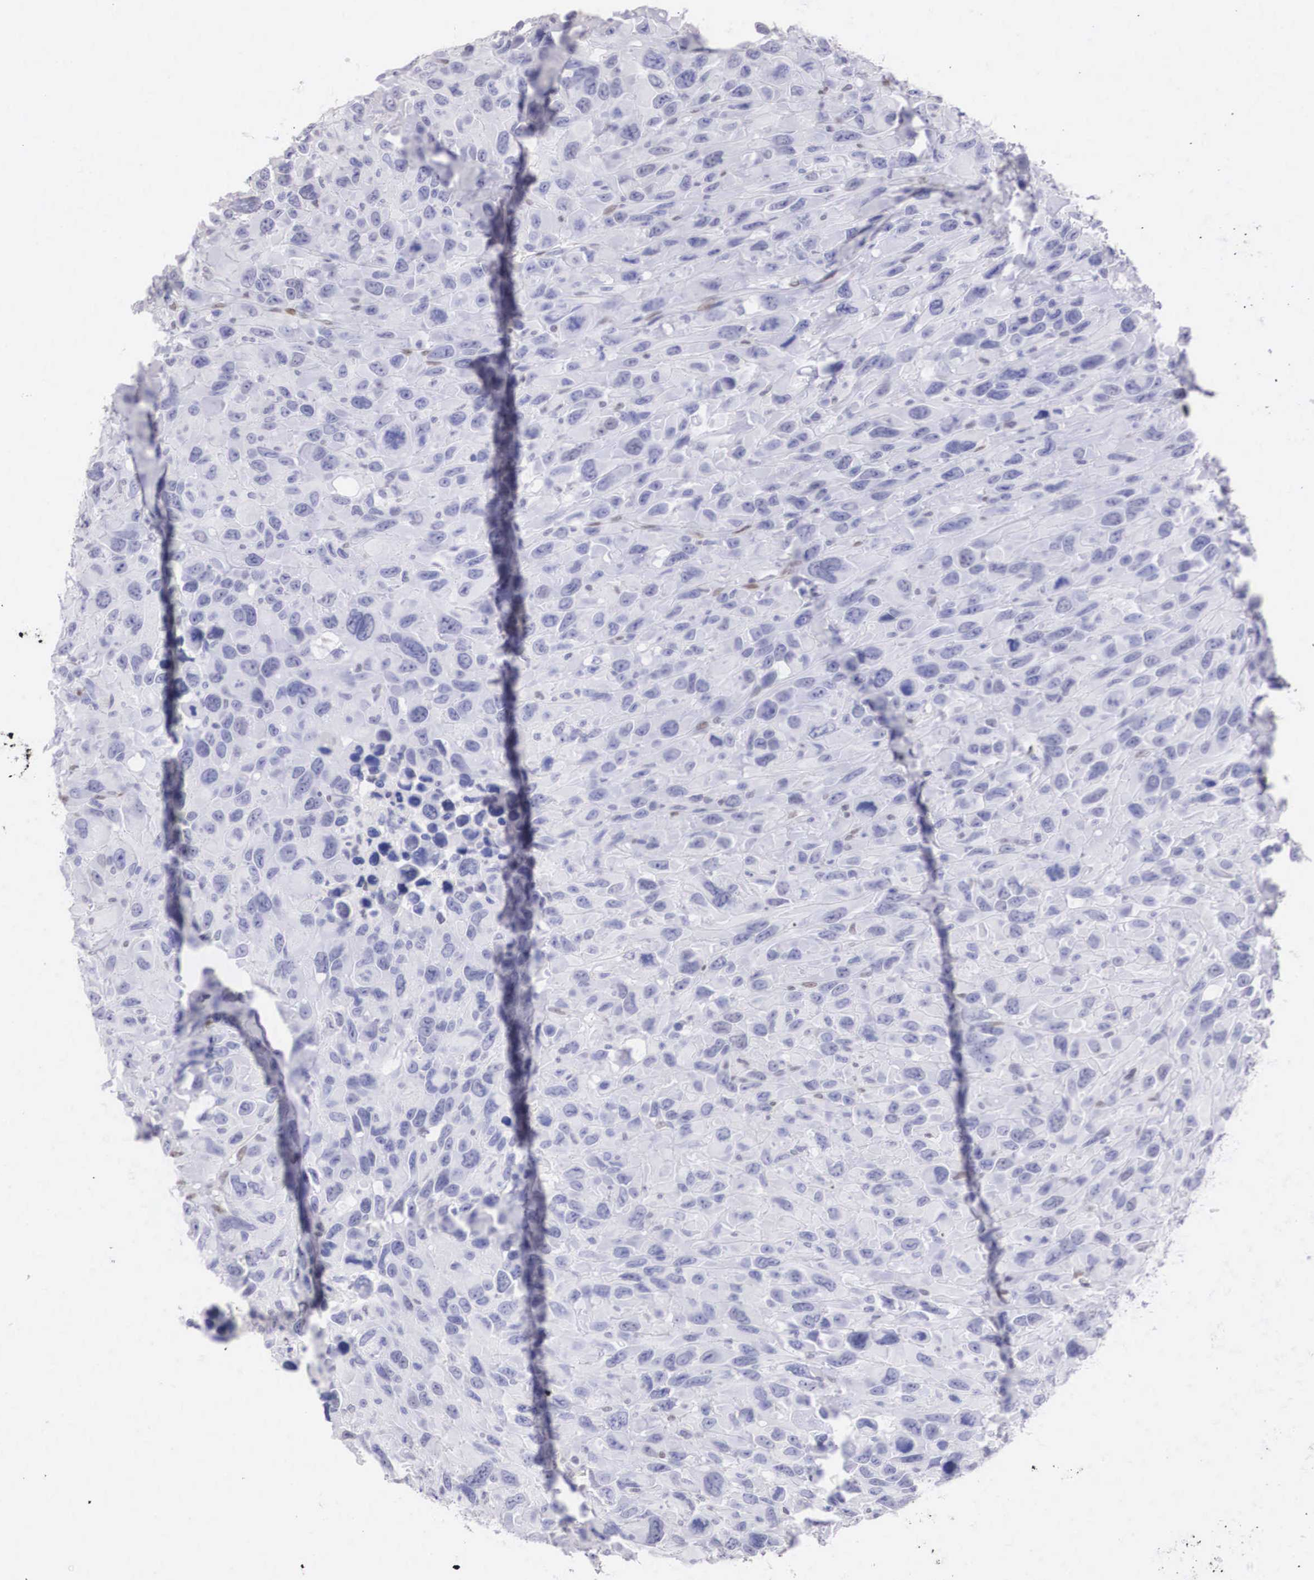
{"staining": {"intensity": "negative", "quantity": "none", "location": "none"}, "tissue": "renal cancer", "cell_type": "Tumor cells", "image_type": "cancer", "snomed": [{"axis": "morphology", "description": "Adenocarcinoma, NOS"}, {"axis": "topography", "description": "Kidney"}], "caption": "DAB immunohistochemical staining of renal cancer (adenocarcinoma) reveals no significant positivity in tumor cells.", "gene": "HMGN5", "patient": {"sex": "male", "age": 79}}